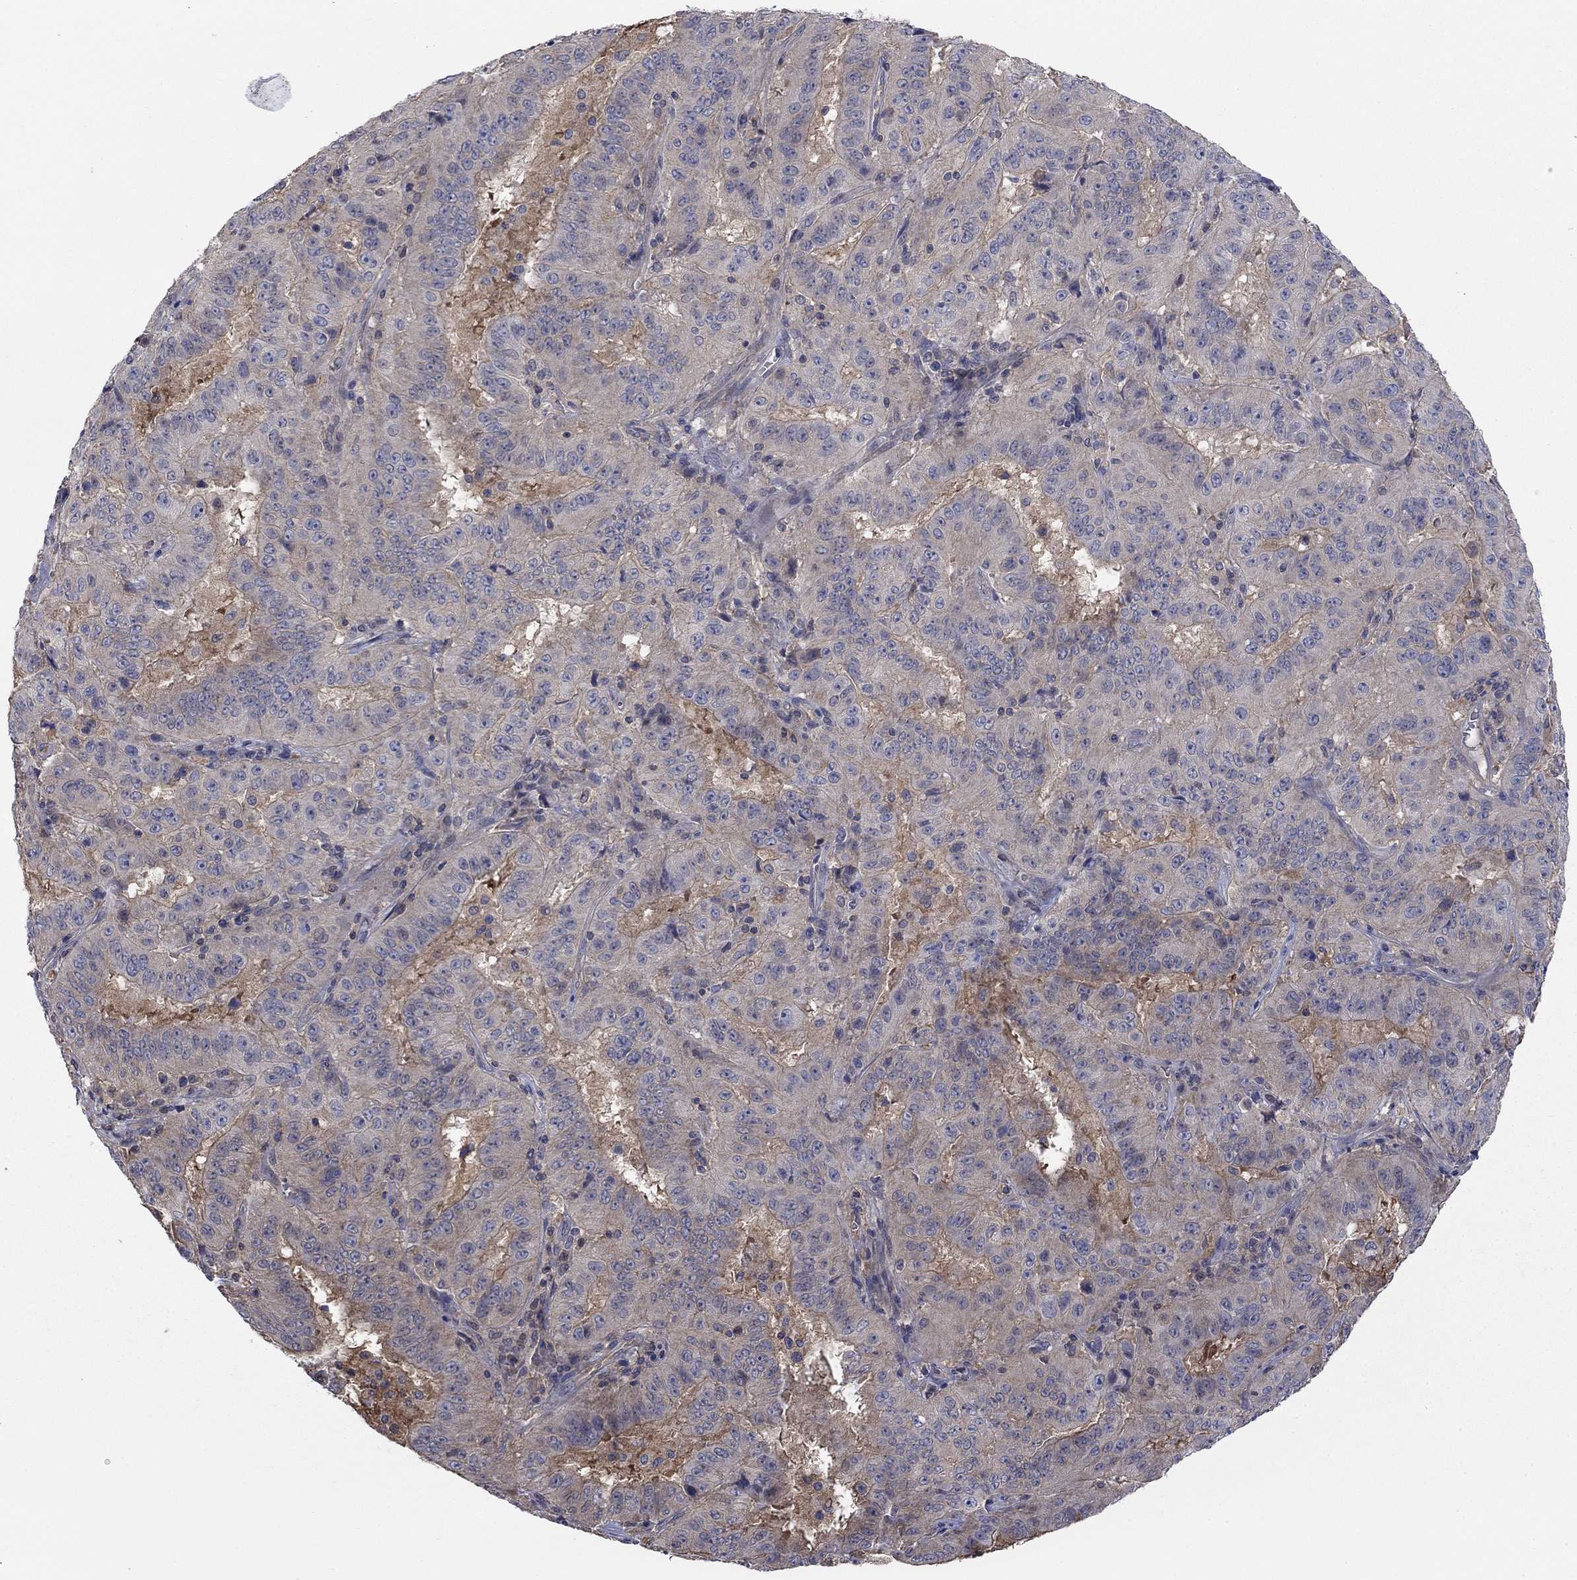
{"staining": {"intensity": "negative", "quantity": "none", "location": "none"}, "tissue": "pancreatic cancer", "cell_type": "Tumor cells", "image_type": "cancer", "snomed": [{"axis": "morphology", "description": "Adenocarcinoma, NOS"}, {"axis": "topography", "description": "Pancreas"}], "caption": "An image of adenocarcinoma (pancreatic) stained for a protein displays no brown staining in tumor cells.", "gene": "PDZD2", "patient": {"sex": "male", "age": 63}}